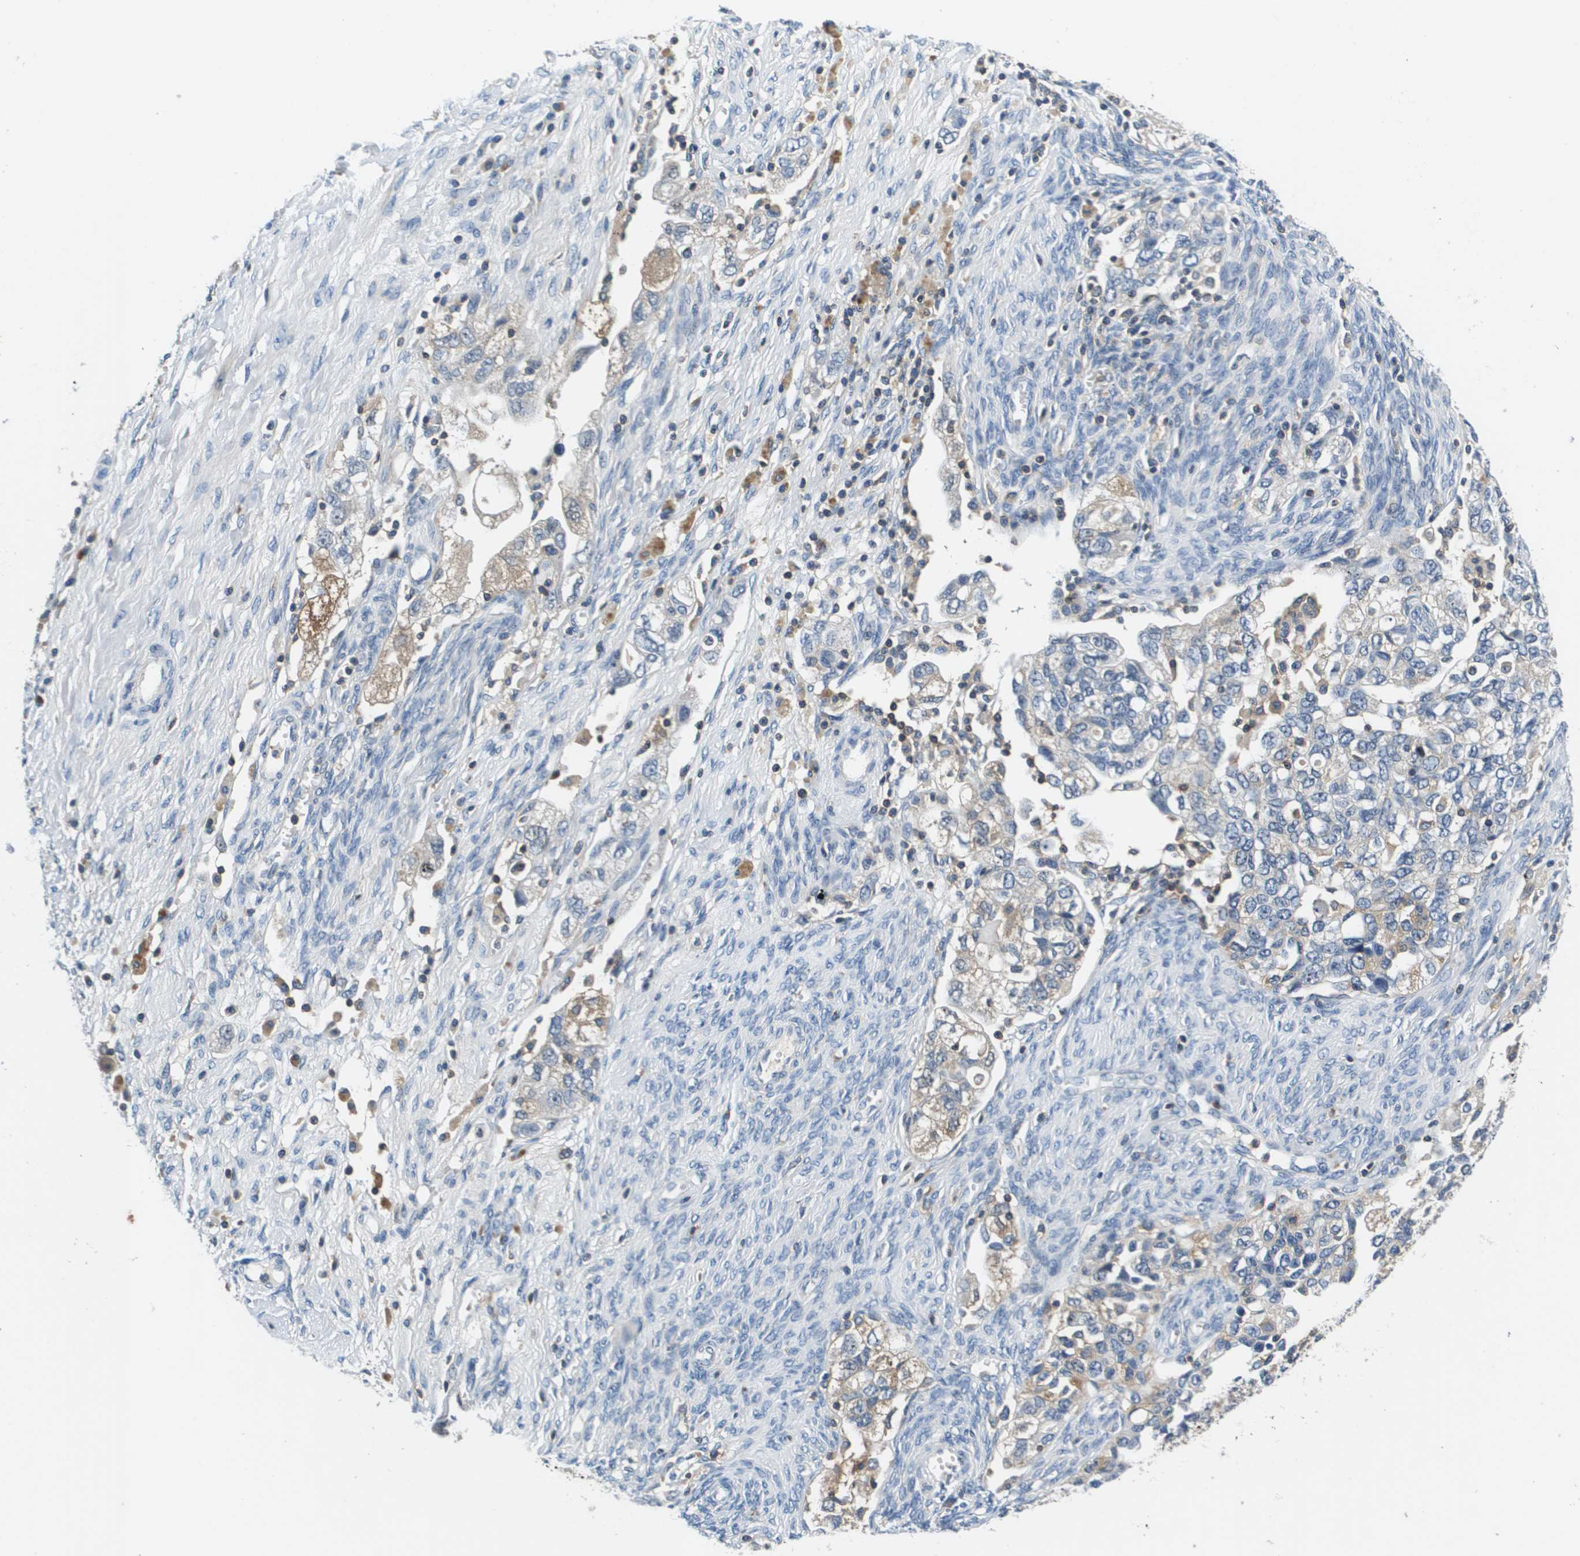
{"staining": {"intensity": "weak", "quantity": "<25%", "location": "cytoplasmic/membranous"}, "tissue": "ovarian cancer", "cell_type": "Tumor cells", "image_type": "cancer", "snomed": [{"axis": "morphology", "description": "Carcinoma, NOS"}, {"axis": "morphology", "description": "Cystadenocarcinoma, serous, NOS"}, {"axis": "topography", "description": "Ovary"}], "caption": "Tumor cells show no significant protein expression in ovarian cancer. The staining is performed using DAB (3,3'-diaminobenzidine) brown chromogen with nuclei counter-stained in using hematoxylin.", "gene": "KCNQ5", "patient": {"sex": "female", "age": 69}}